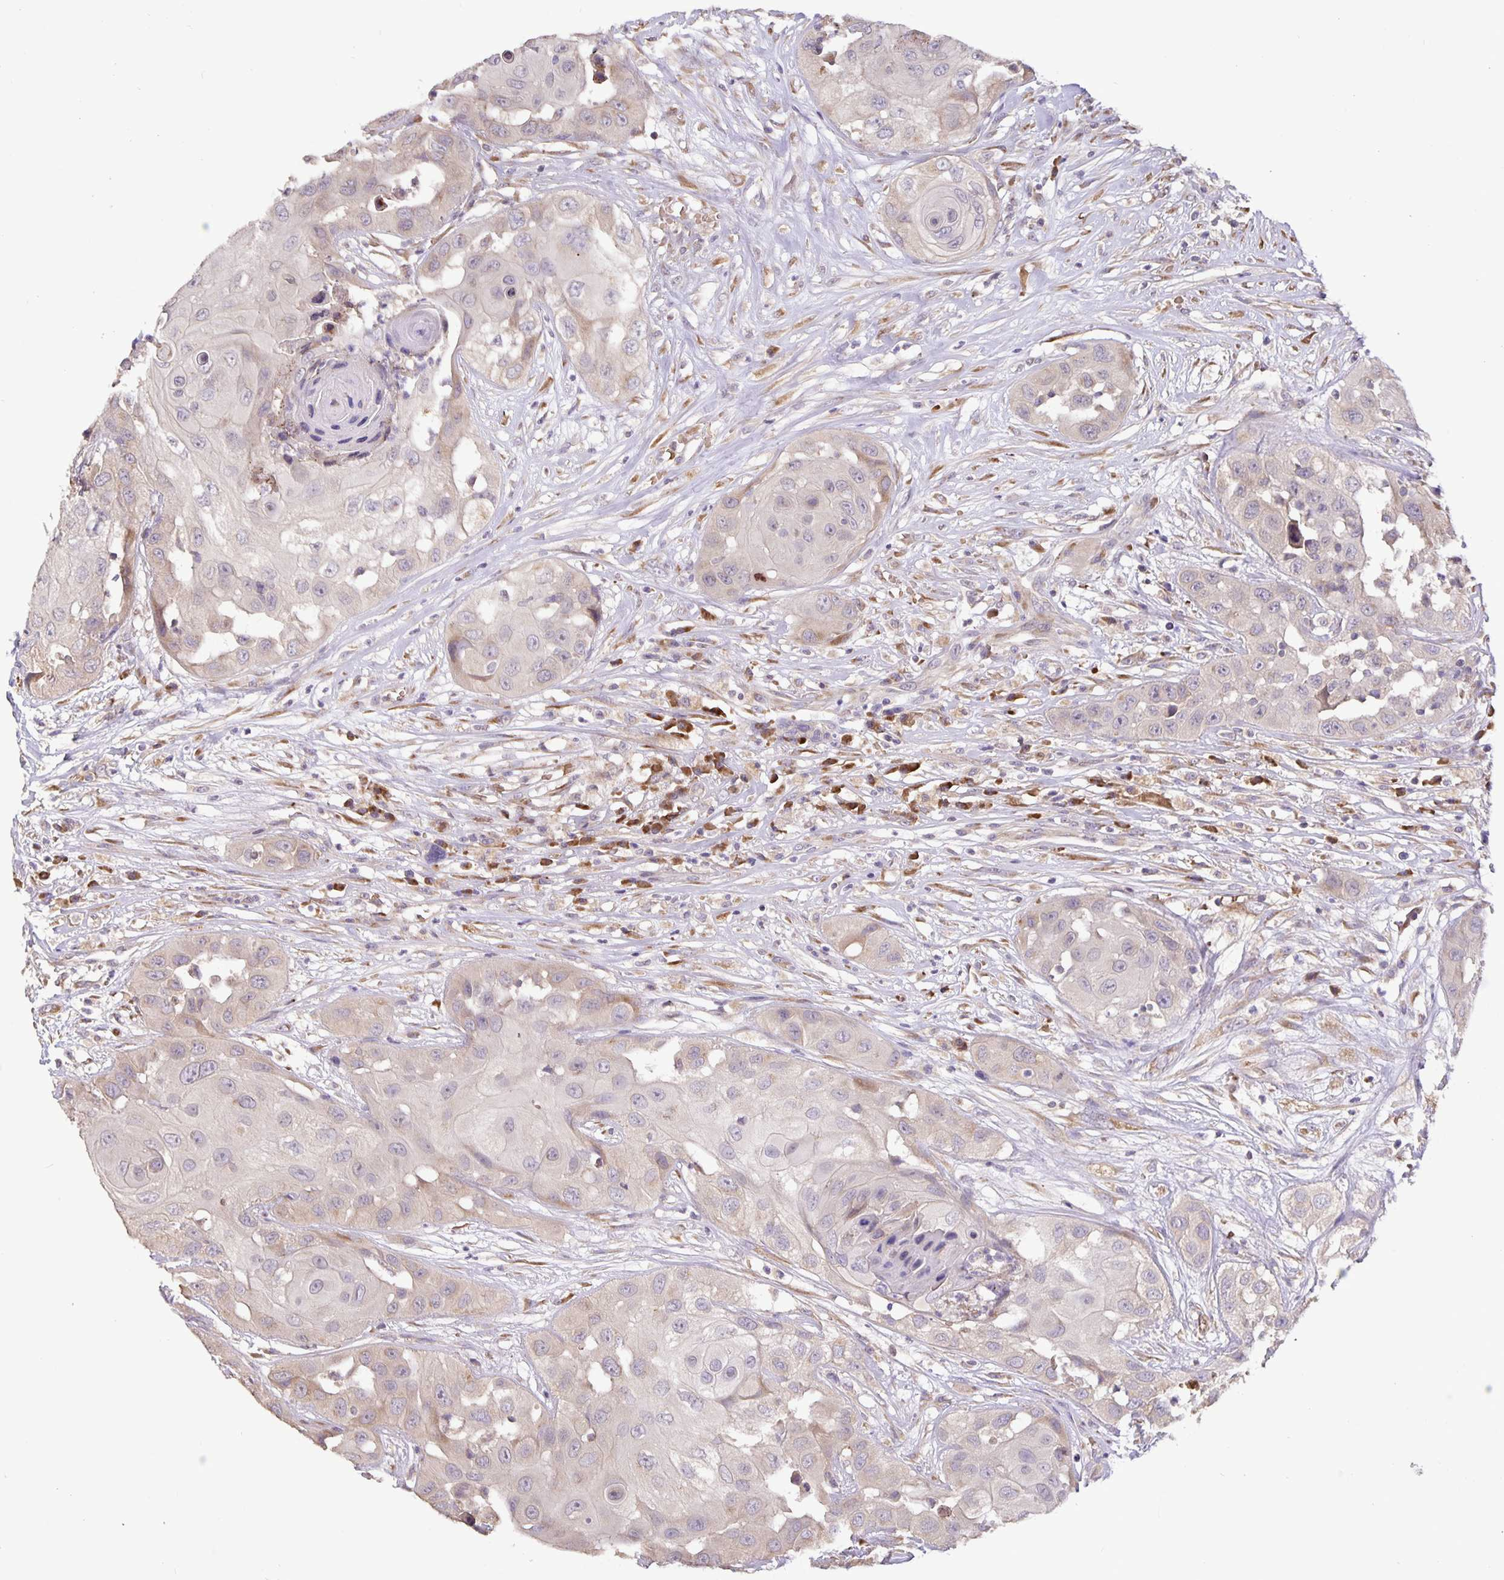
{"staining": {"intensity": "weak", "quantity": "<25%", "location": "cytoplasmic/membranous"}, "tissue": "head and neck cancer", "cell_type": "Tumor cells", "image_type": "cancer", "snomed": [{"axis": "morphology", "description": "Squamous cell carcinoma, NOS"}, {"axis": "topography", "description": "Head-Neck"}], "caption": "Human squamous cell carcinoma (head and neck) stained for a protein using immunohistochemistry (IHC) reveals no positivity in tumor cells.", "gene": "TMEM71", "patient": {"sex": "male", "age": 83}}